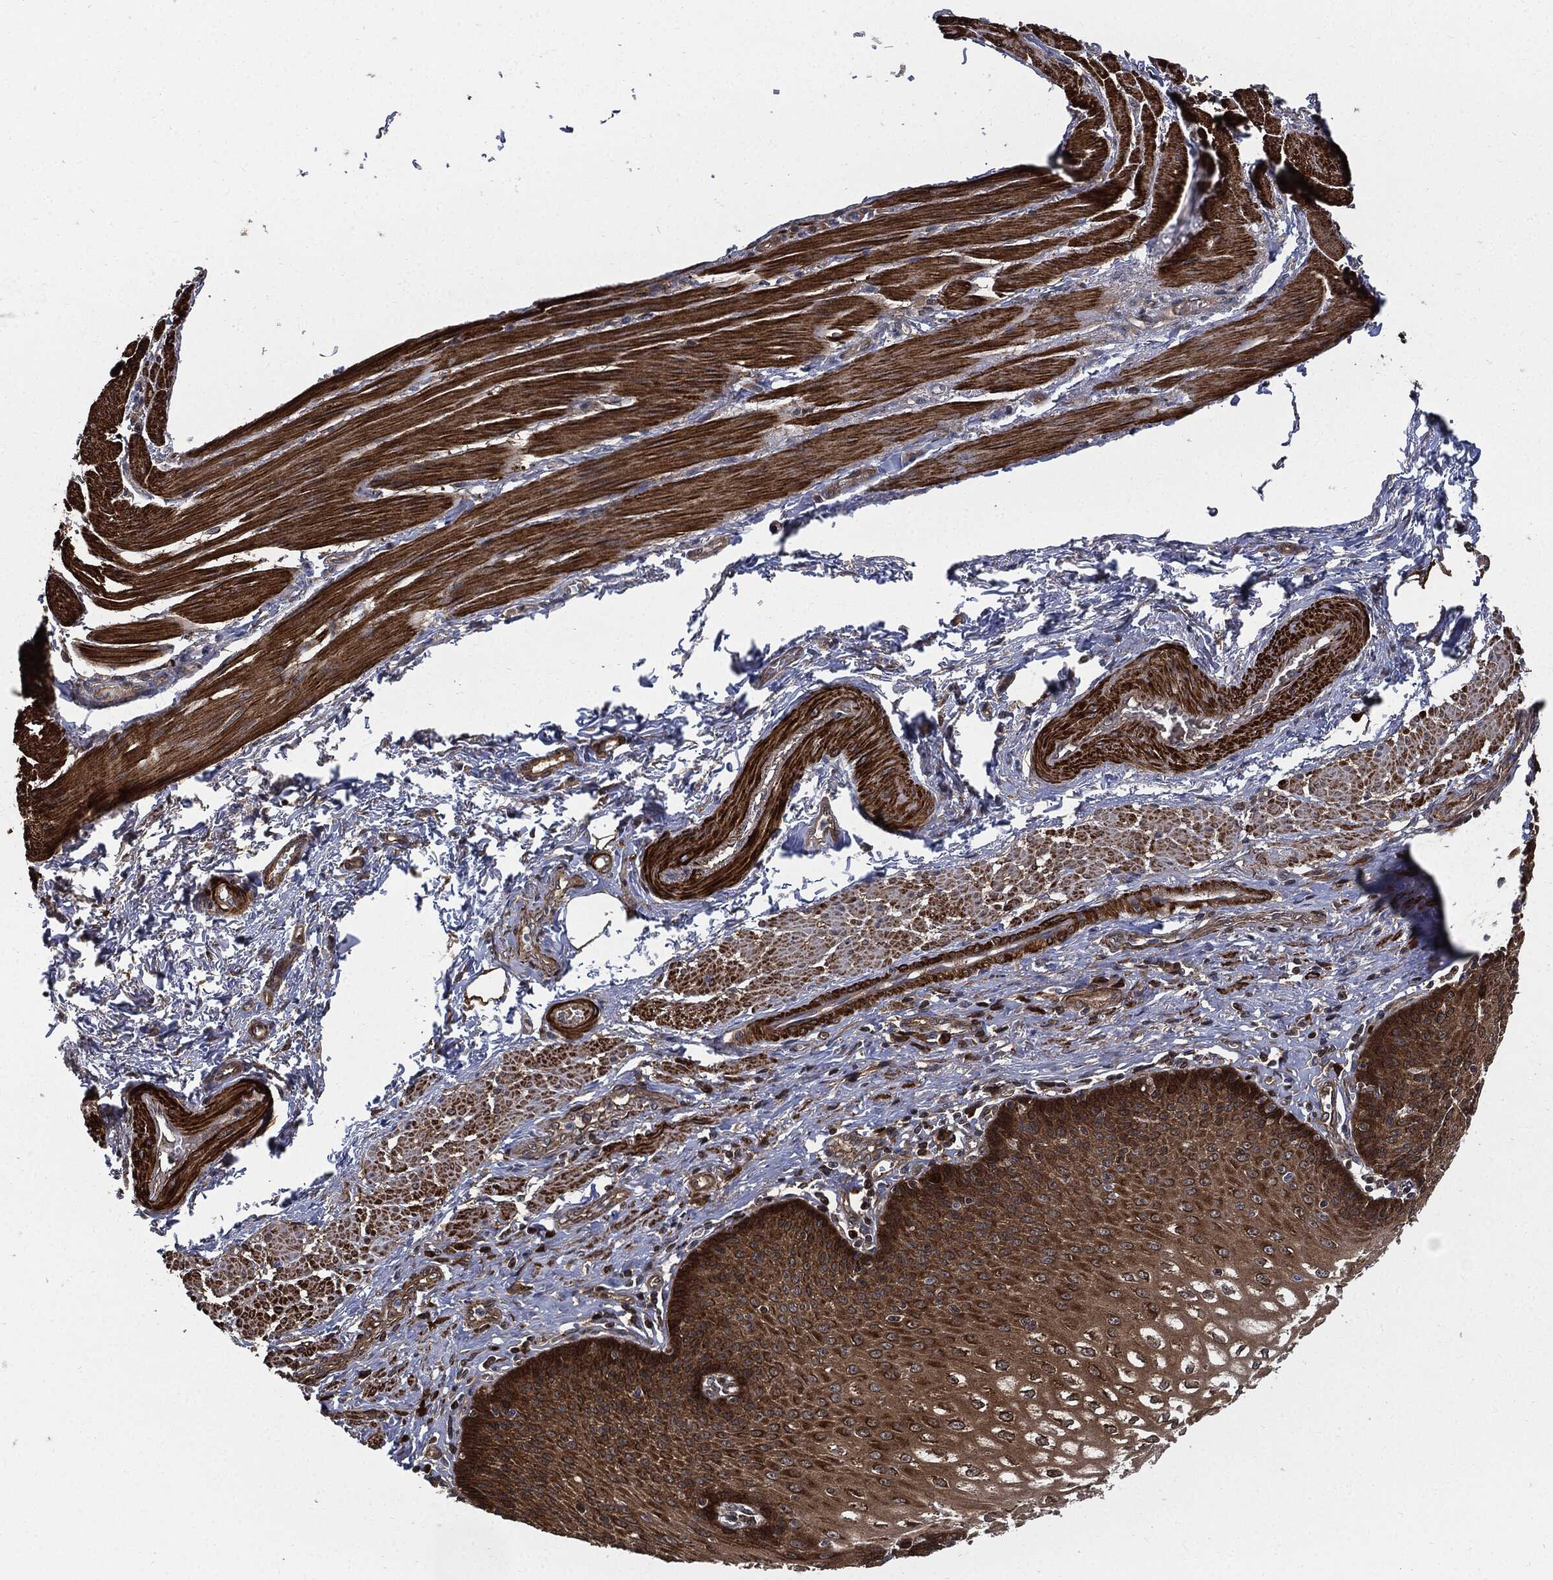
{"staining": {"intensity": "strong", "quantity": ">75%", "location": "cytoplasmic/membranous"}, "tissue": "esophagus", "cell_type": "Squamous epithelial cells", "image_type": "normal", "snomed": [{"axis": "morphology", "description": "Normal tissue, NOS"}, {"axis": "topography", "description": "Esophagus"}], "caption": "Esophagus stained with DAB immunohistochemistry exhibits high levels of strong cytoplasmic/membranous expression in about >75% of squamous epithelial cells. The protein is shown in brown color, while the nuclei are stained blue.", "gene": "PRDX2", "patient": {"sex": "male", "age": 58}}